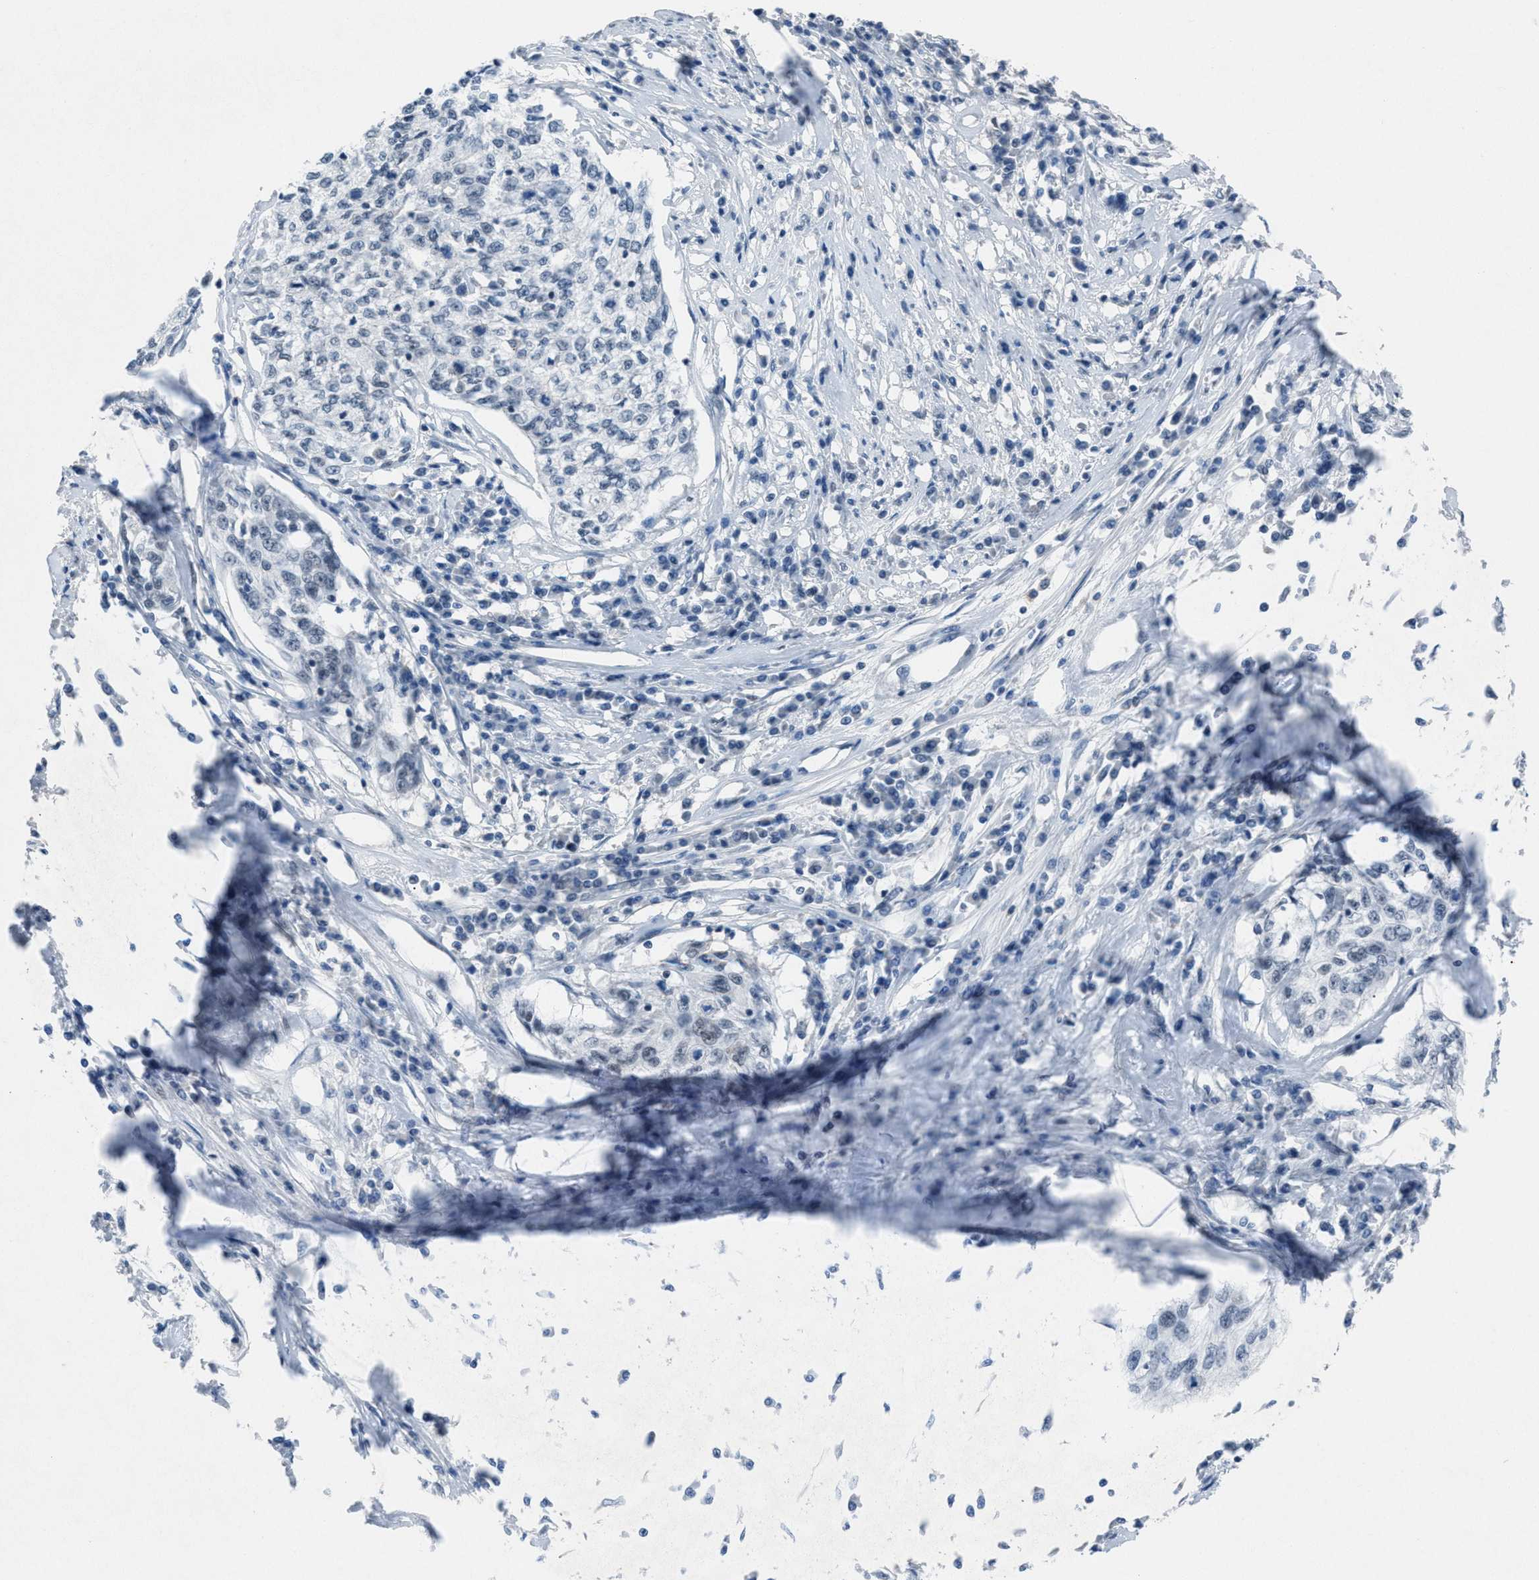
{"staining": {"intensity": "negative", "quantity": "none", "location": "none"}, "tissue": "cervical cancer", "cell_type": "Tumor cells", "image_type": "cancer", "snomed": [{"axis": "morphology", "description": "Squamous cell carcinoma, NOS"}, {"axis": "topography", "description": "Cervix"}], "caption": "Immunohistochemistry image of neoplastic tissue: cervical cancer stained with DAB (3,3'-diaminobenzidine) displays no significant protein staining in tumor cells.", "gene": "ANAPC11", "patient": {"sex": "female", "age": 57}}